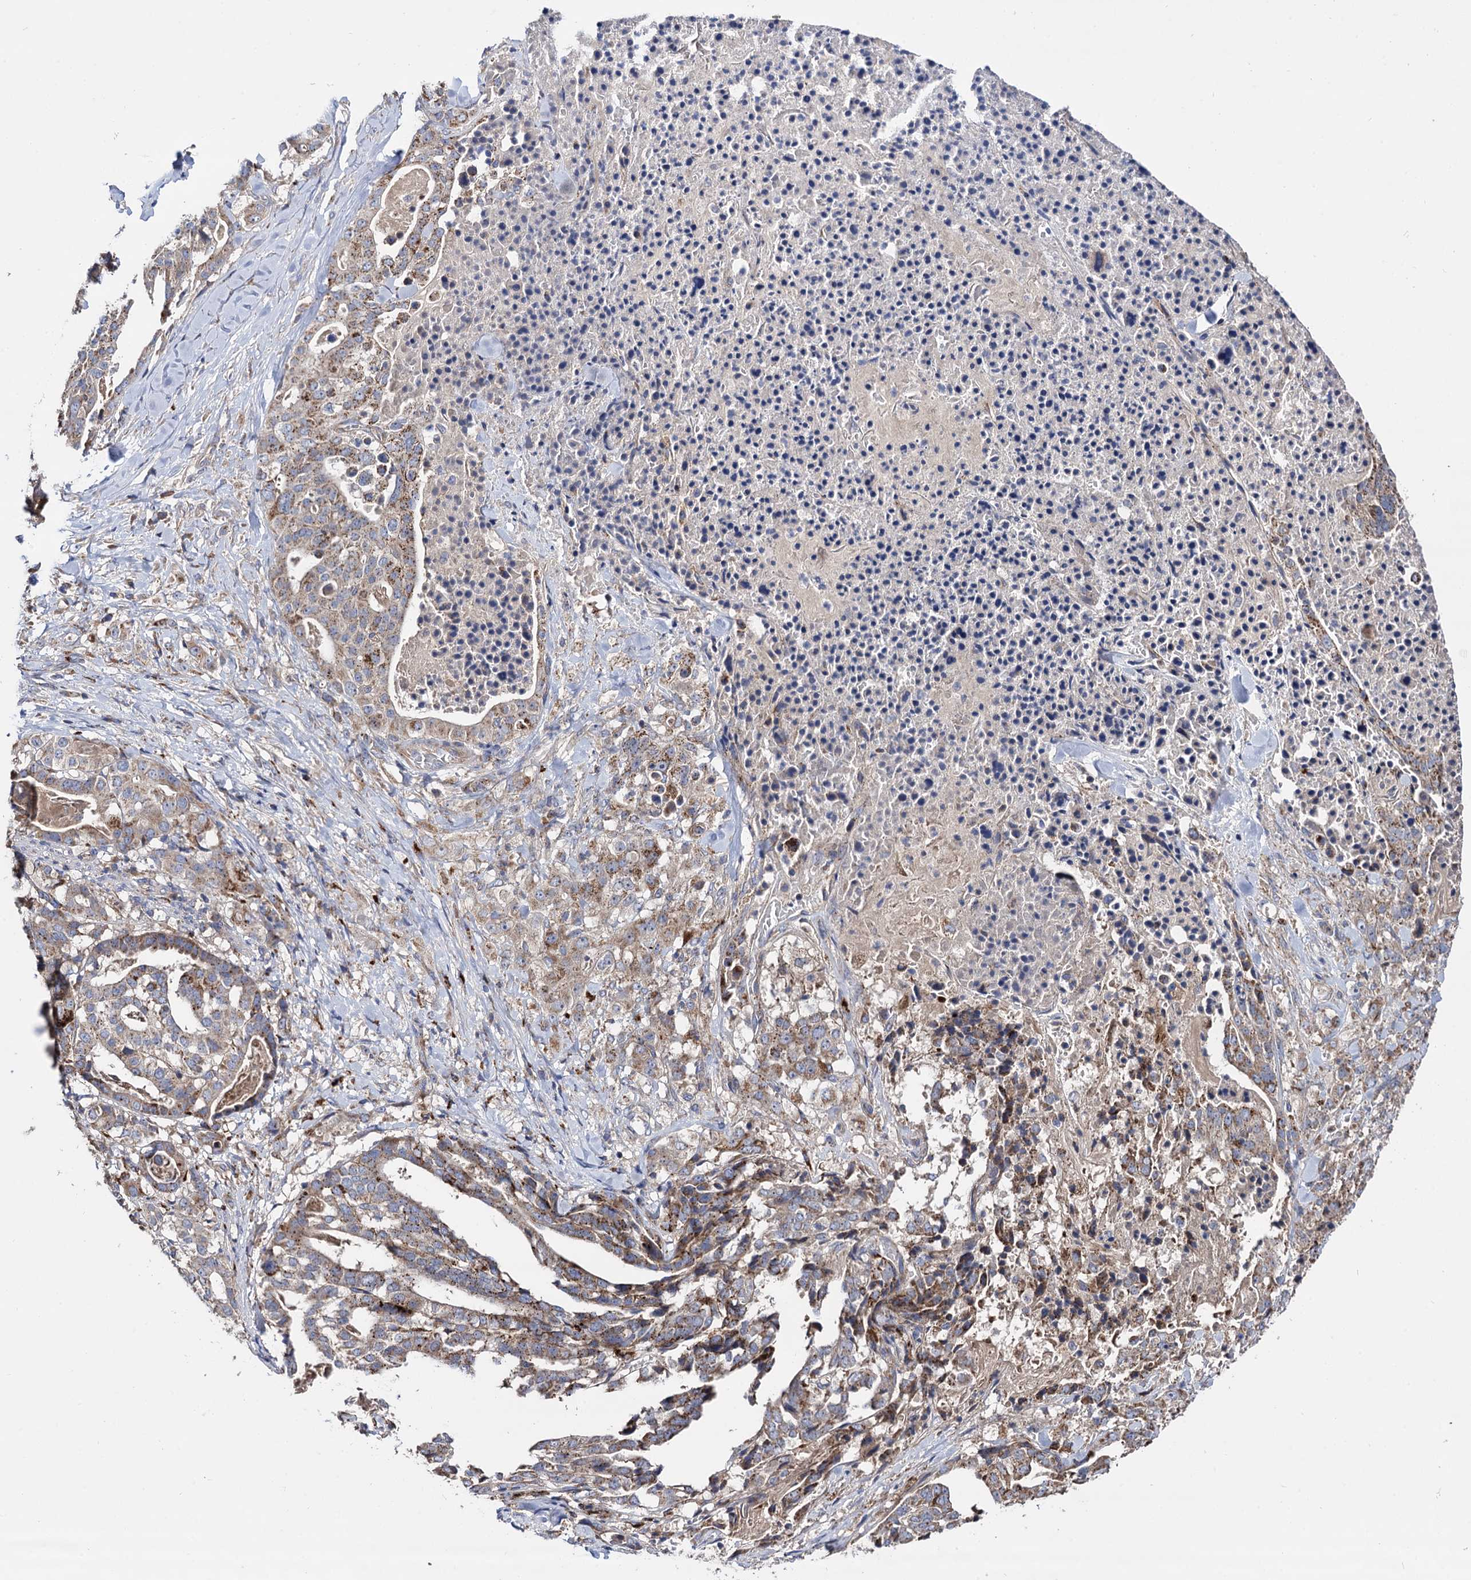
{"staining": {"intensity": "weak", "quantity": ">75%", "location": "cytoplasmic/membranous"}, "tissue": "stomach cancer", "cell_type": "Tumor cells", "image_type": "cancer", "snomed": [{"axis": "morphology", "description": "Adenocarcinoma, NOS"}, {"axis": "topography", "description": "Stomach"}], "caption": "Immunohistochemistry image of human stomach cancer stained for a protein (brown), which displays low levels of weak cytoplasmic/membranous expression in about >75% of tumor cells.", "gene": "IQCH", "patient": {"sex": "male", "age": 48}}